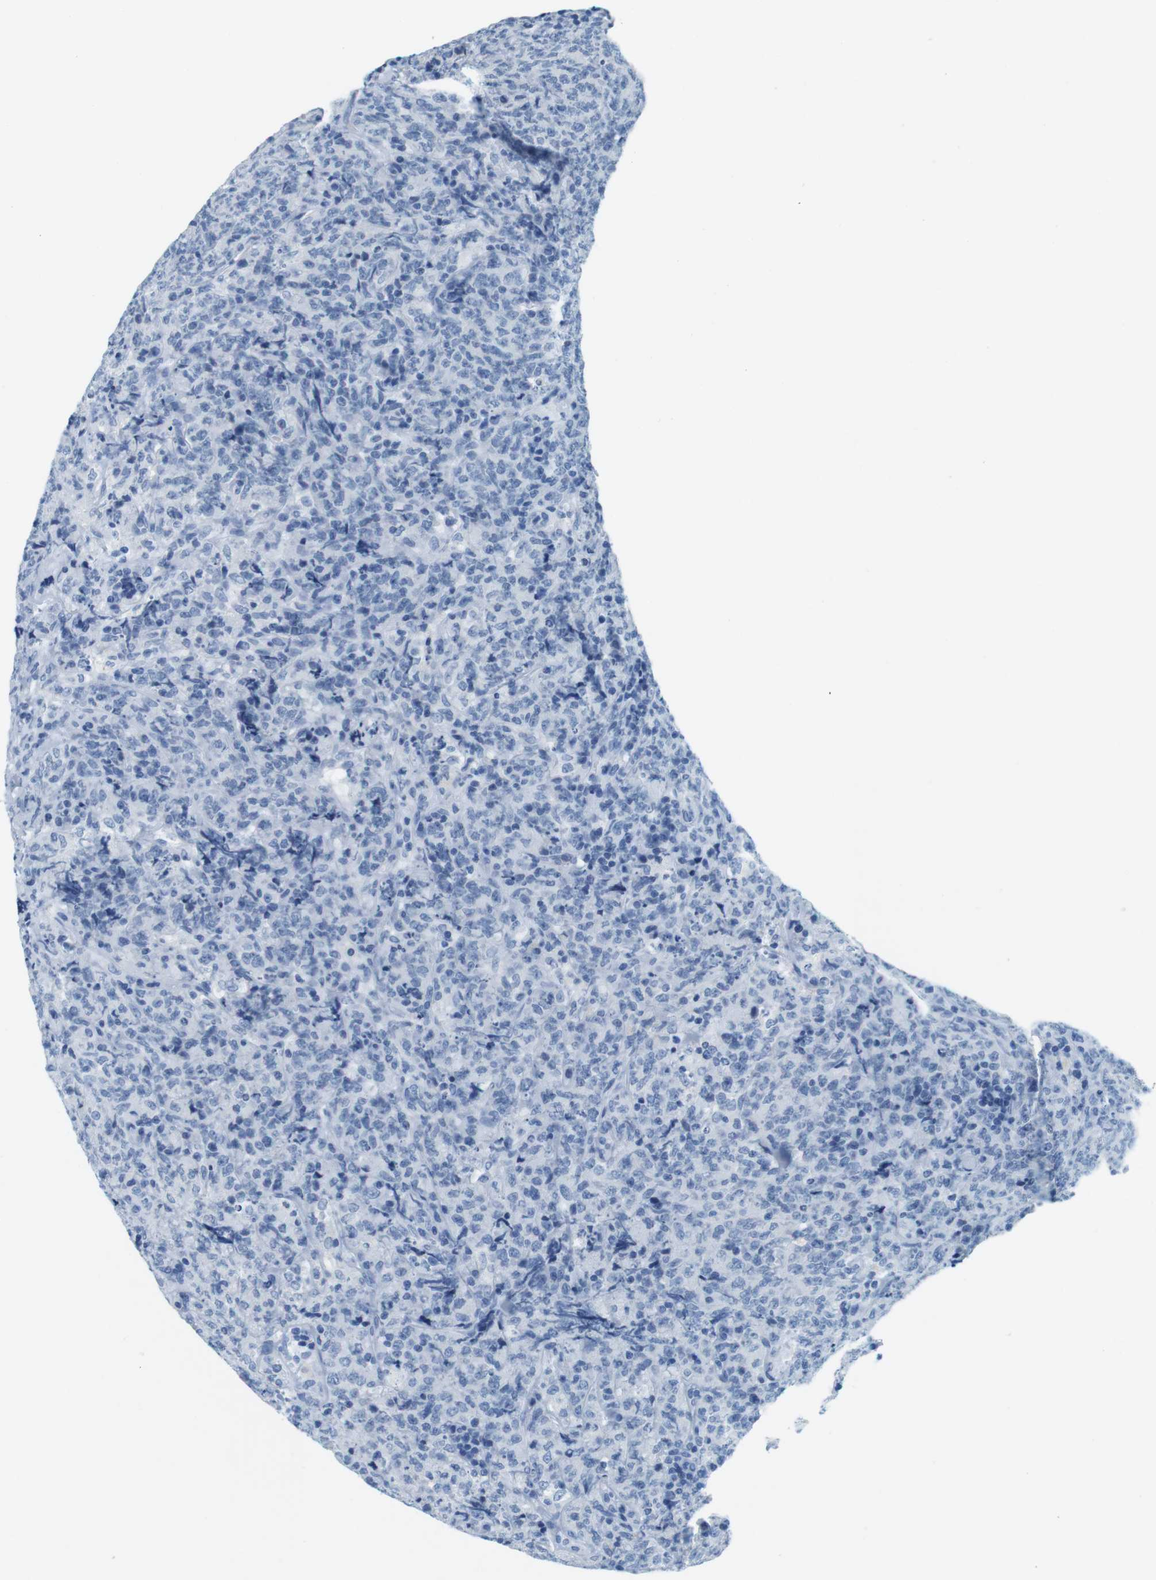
{"staining": {"intensity": "negative", "quantity": "none", "location": "none"}, "tissue": "lymphoma", "cell_type": "Tumor cells", "image_type": "cancer", "snomed": [{"axis": "morphology", "description": "Malignant lymphoma, non-Hodgkin's type, High grade"}, {"axis": "topography", "description": "Tonsil"}], "caption": "Immunohistochemistry histopathology image of high-grade malignant lymphoma, non-Hodgkin's type stained for a protein (brown), which reveals no staining in tumor cells.", "gene": "CYP2C9", "patient": {"sex": "female", "age": 36}}